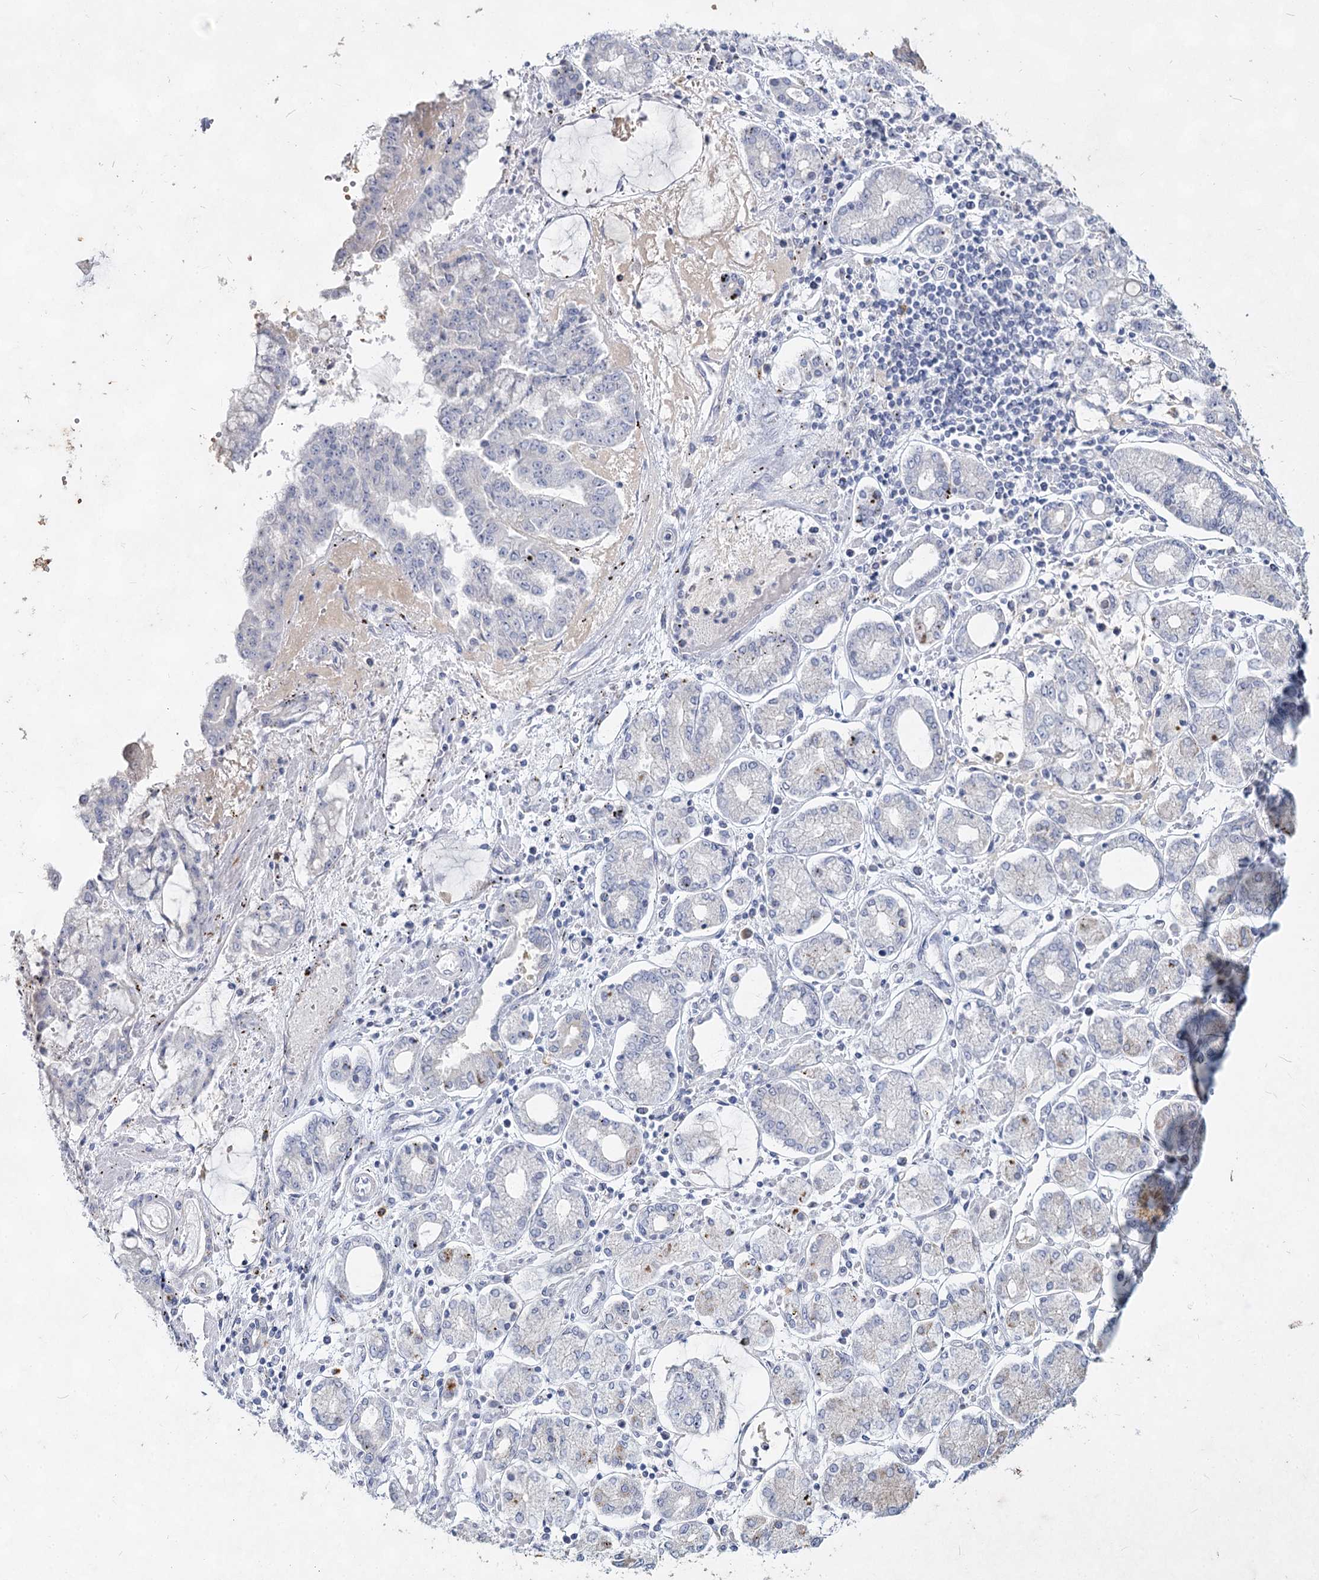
{"staining": {"intensity": "negative", "quantity": "none", "location": "none"}, "tissue": "stomach cancer", "cell_type": "Tumor cells", "image_type": "cancer", "snomed": [{"axis": "morphology", "description": "Adenocarcinoma, NOS"}, {"axis": "topography", "description": "Stomach"}], "caption": "This is a micrograph of immunohistochemistry staining of stomach adenocarcinoma, which shows no positivity in tumor cells. (DAB (3,3'-diaminobenzidine) IHC, high magnification).", "gene": "CCDC73", "patient": {"sex": "male", "age": 76}}